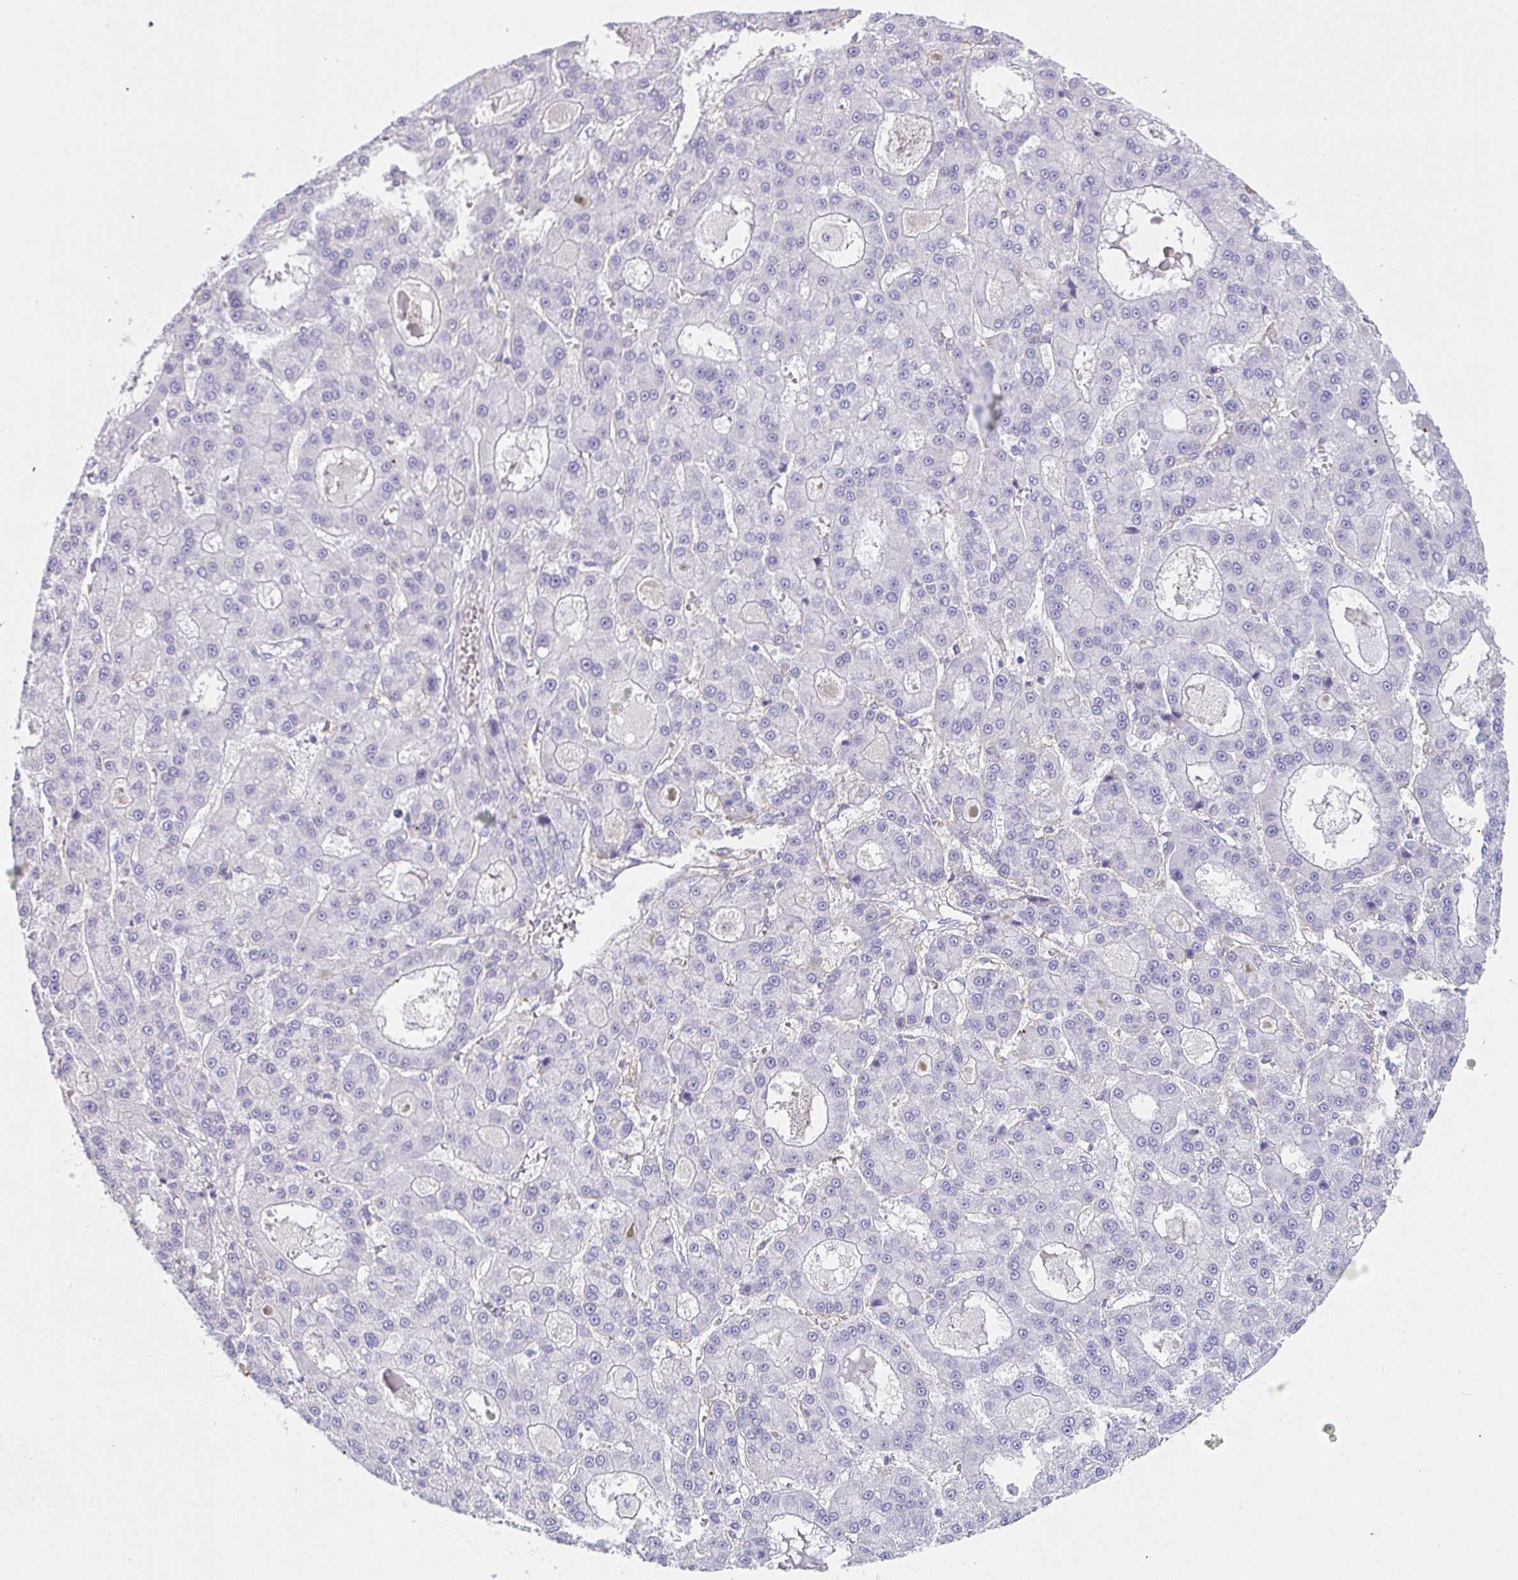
{"staining": {"intensity": "negative", "quantity": "none", "location": "none"}, "tissue": "liver cancer", "cell_type": "Tumor cells", "image_type": "cancer", "snomed": [{"axis": "morphology", "description": "Carcinoma, Hepatocellular, NOS"}, {"axis": "topography", "description": "Liver"}], "caption": "A high-resolution histopathology image shows immunohistochemistry staining of hepatocellular carcinoma (liver), which reveals no significant staining in tumor cells.", "gene": "LHFPL6", "patient": {"sex": "male", "age": 70}}